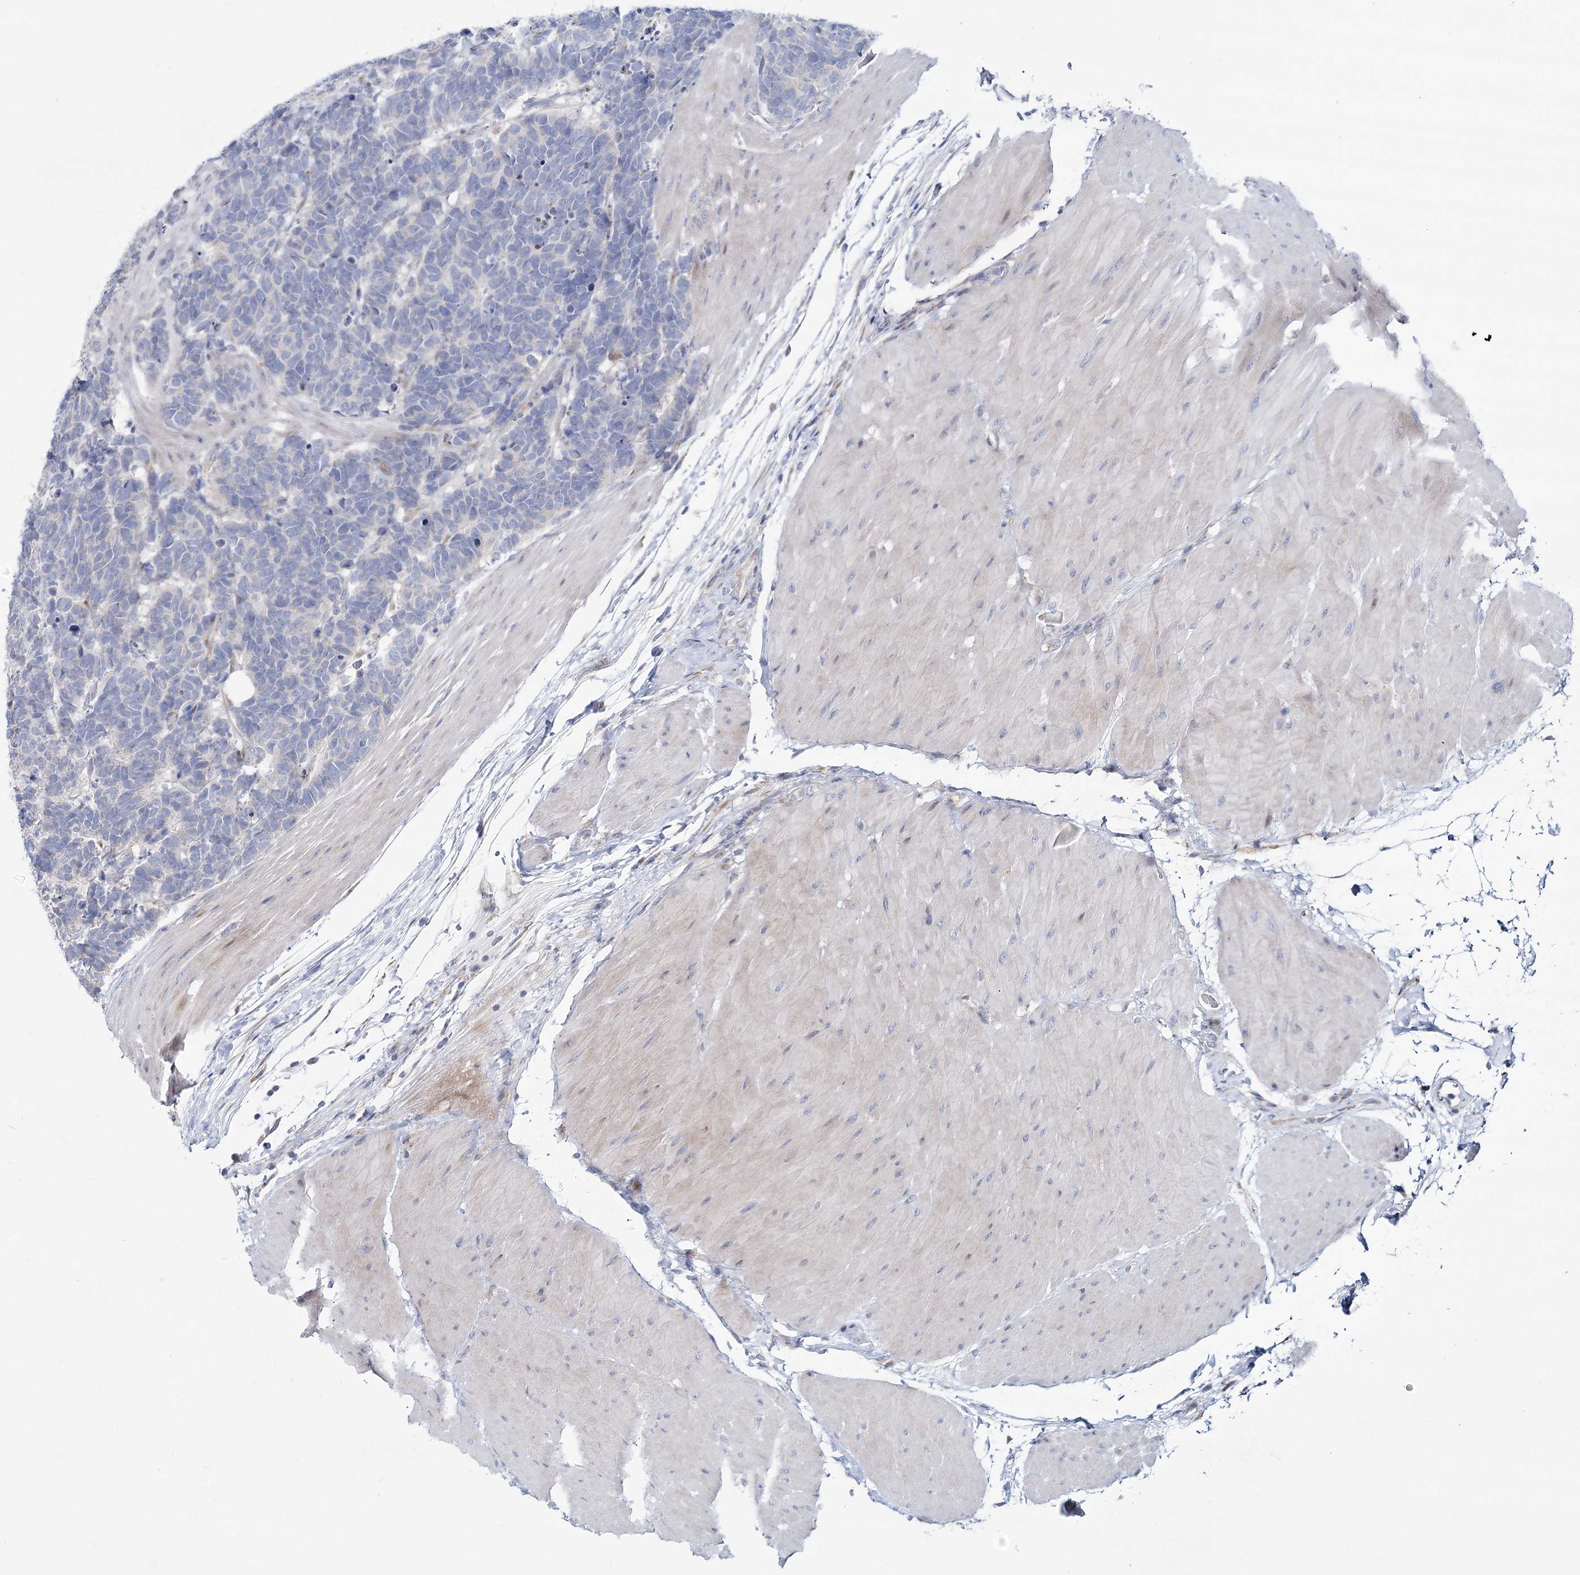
{"staining": {"intensity": "negative", "quantity": "none", "location": "none"}, "tissue": "carcinoid", "cell_type": "Tumor cells", "image_type": "cancer", "snomed": [{"axis": "morphology", "description": "Carcinoma, NOS"}, {"axis": "morphology", "description": "Carcinoid, malignant, NOS"}, {"axis": "topography", "description": "Urinary bladder"}], "caption": "Human carcinoid stained for a protein using immunohistochemistry displays no positivity in tumor cells.", "gene": "CPLANE1", "patient": {"sex": "male", "age": 57}}